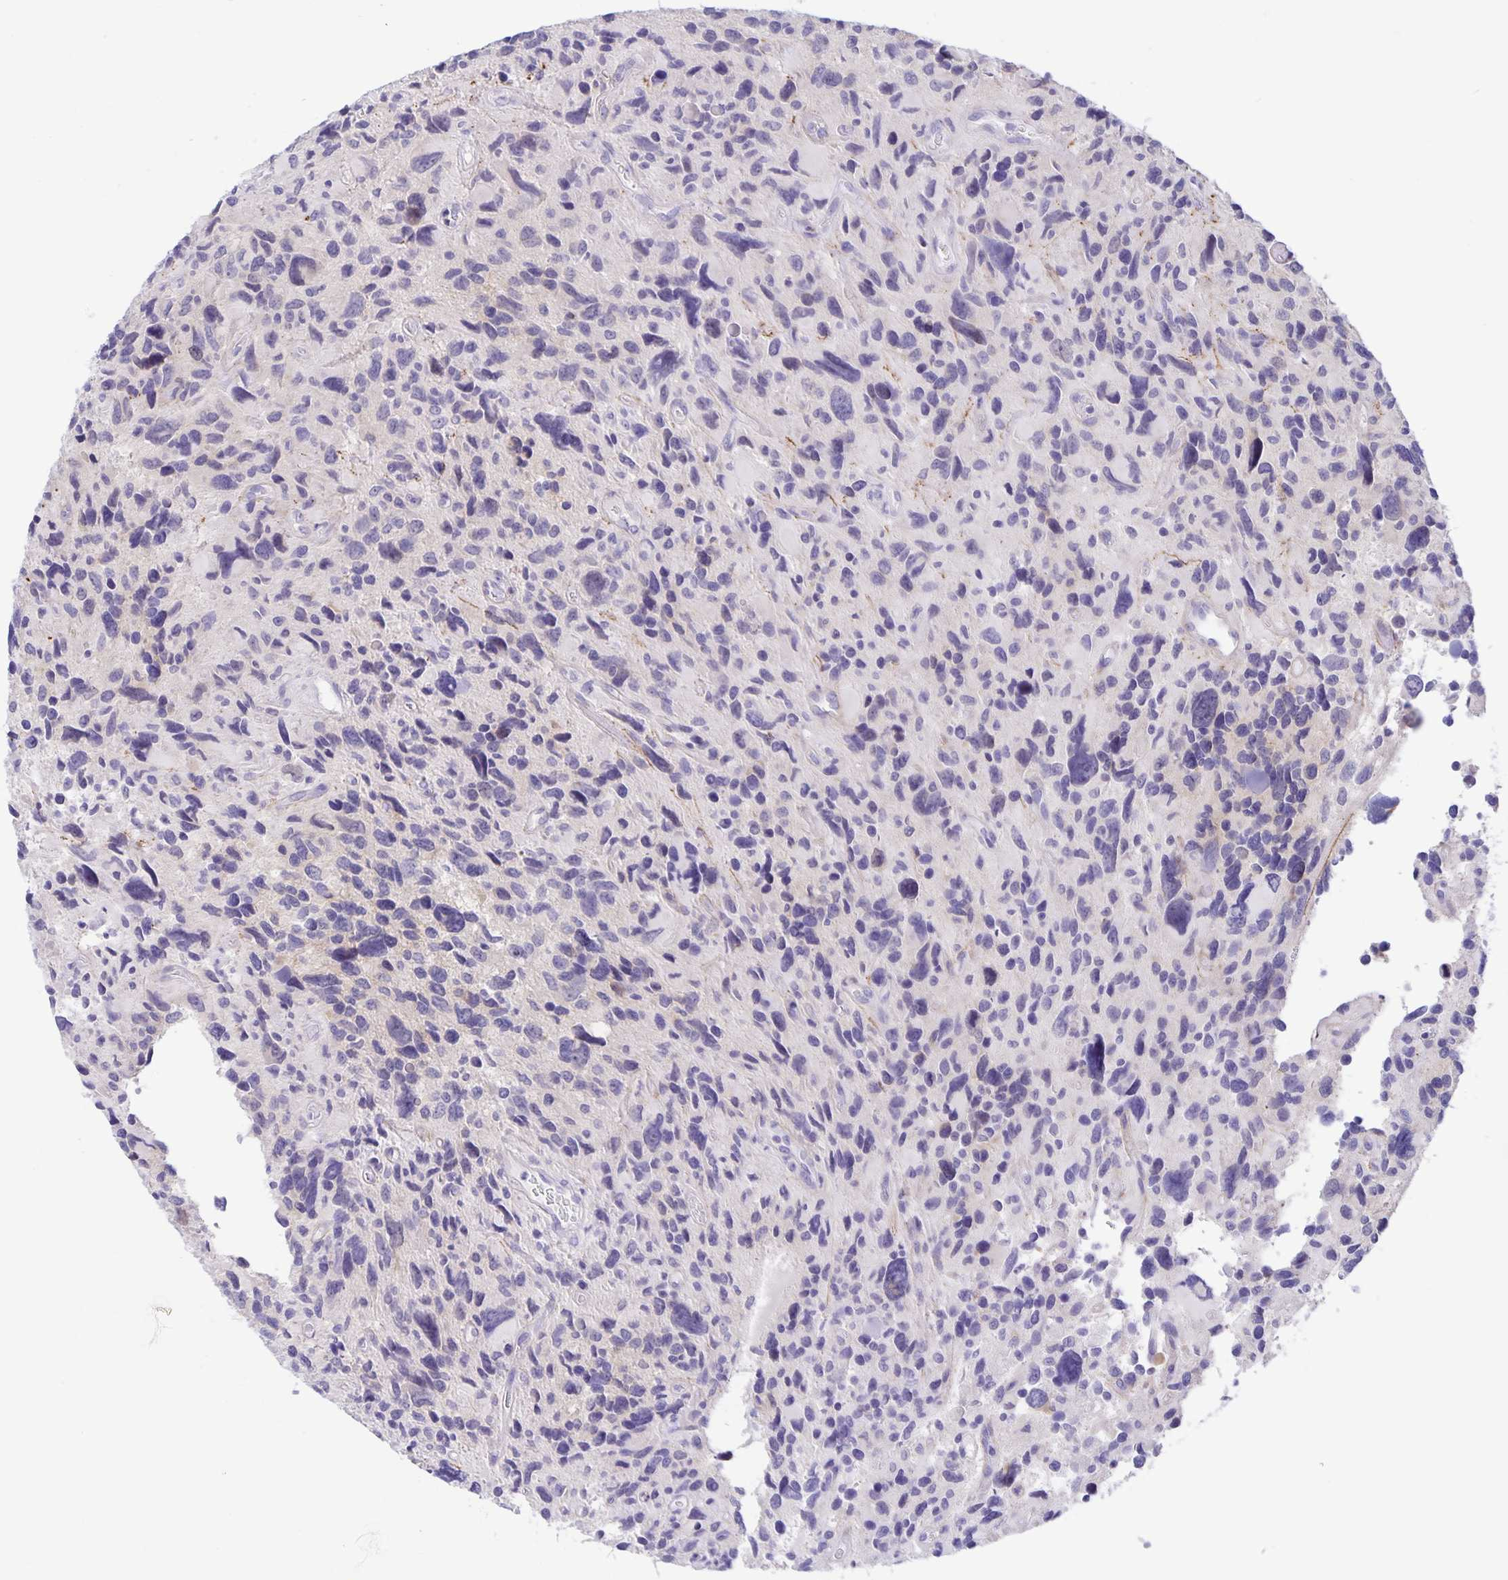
{"staining": {"intensity": "negative", "quantity": "none", "location": "none"}, "tissue": "glioma", "cell_type": "Tumor cells", "image_type": "cancer", "snomed": [{"axis": "morphology", "description": "Glioma, malignant, High grade"}, {"axis": "topography", "description": "Brain"}], "caption": "Human glioma stained for a protein using immunohistochemistry reveals no staining in tumor cells.", "gene": "ERMN", "patient": {"sex": "male", "age": 46}}